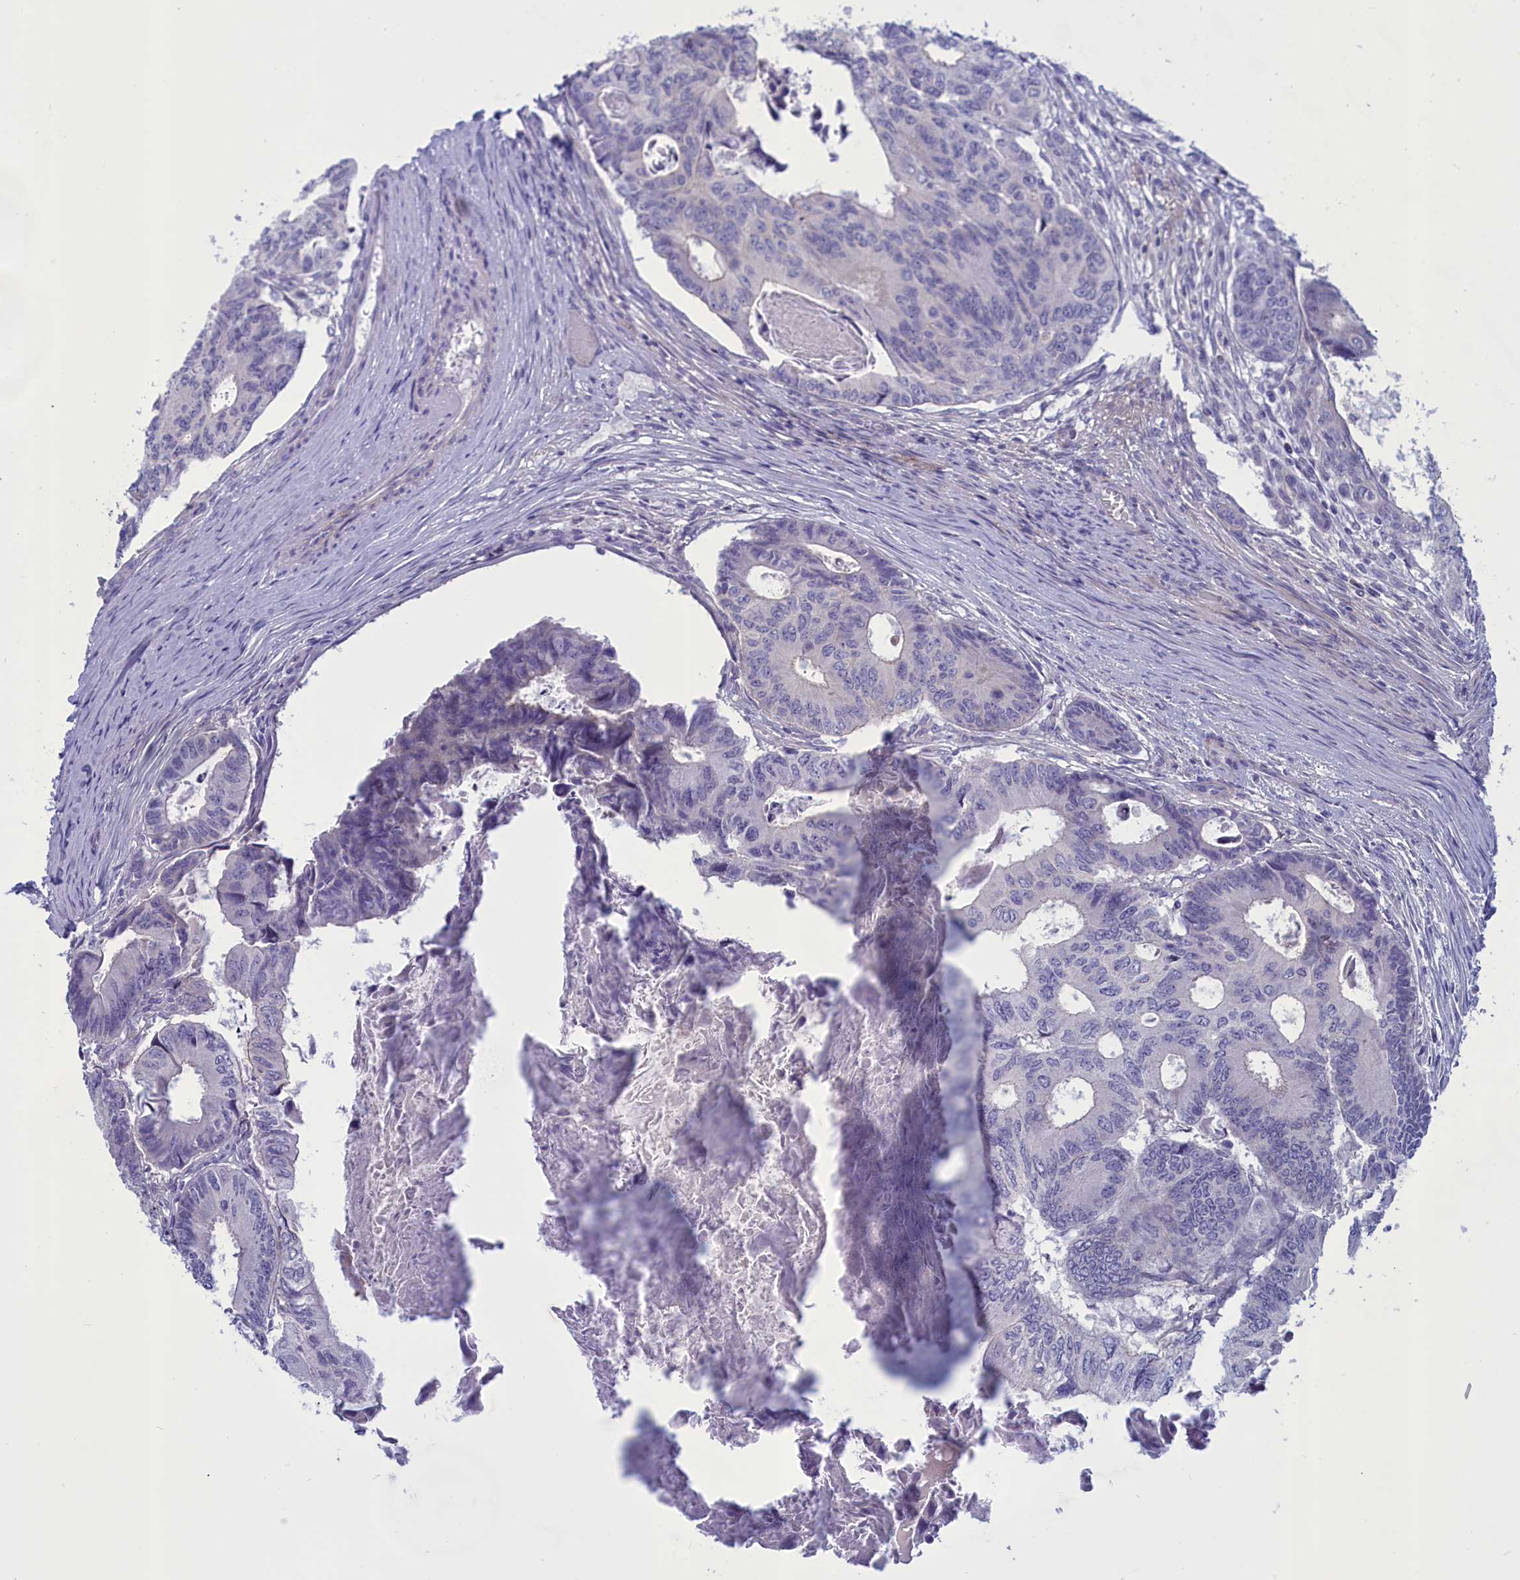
{"staining": {"intensity": "weak", "quantity": "<25%", "location": "cytoplasmic/membranous"}, "tissue": "colorectal cancer", "cell_type": "Tumor cells", "image_type": "cancer", "snomed": [{"axis": "morphology", "description": "Adenocarcinoma, NOS"}, {"axis": "topography", "description": "Colon"}], "caption": "Adenocarcinoma (colorectal) stained for a protein using immunohistochemistry demonstrates no staining tumor cells.", "gene": "CORO2A", "patient": {"sex": "male", "age": 85}}